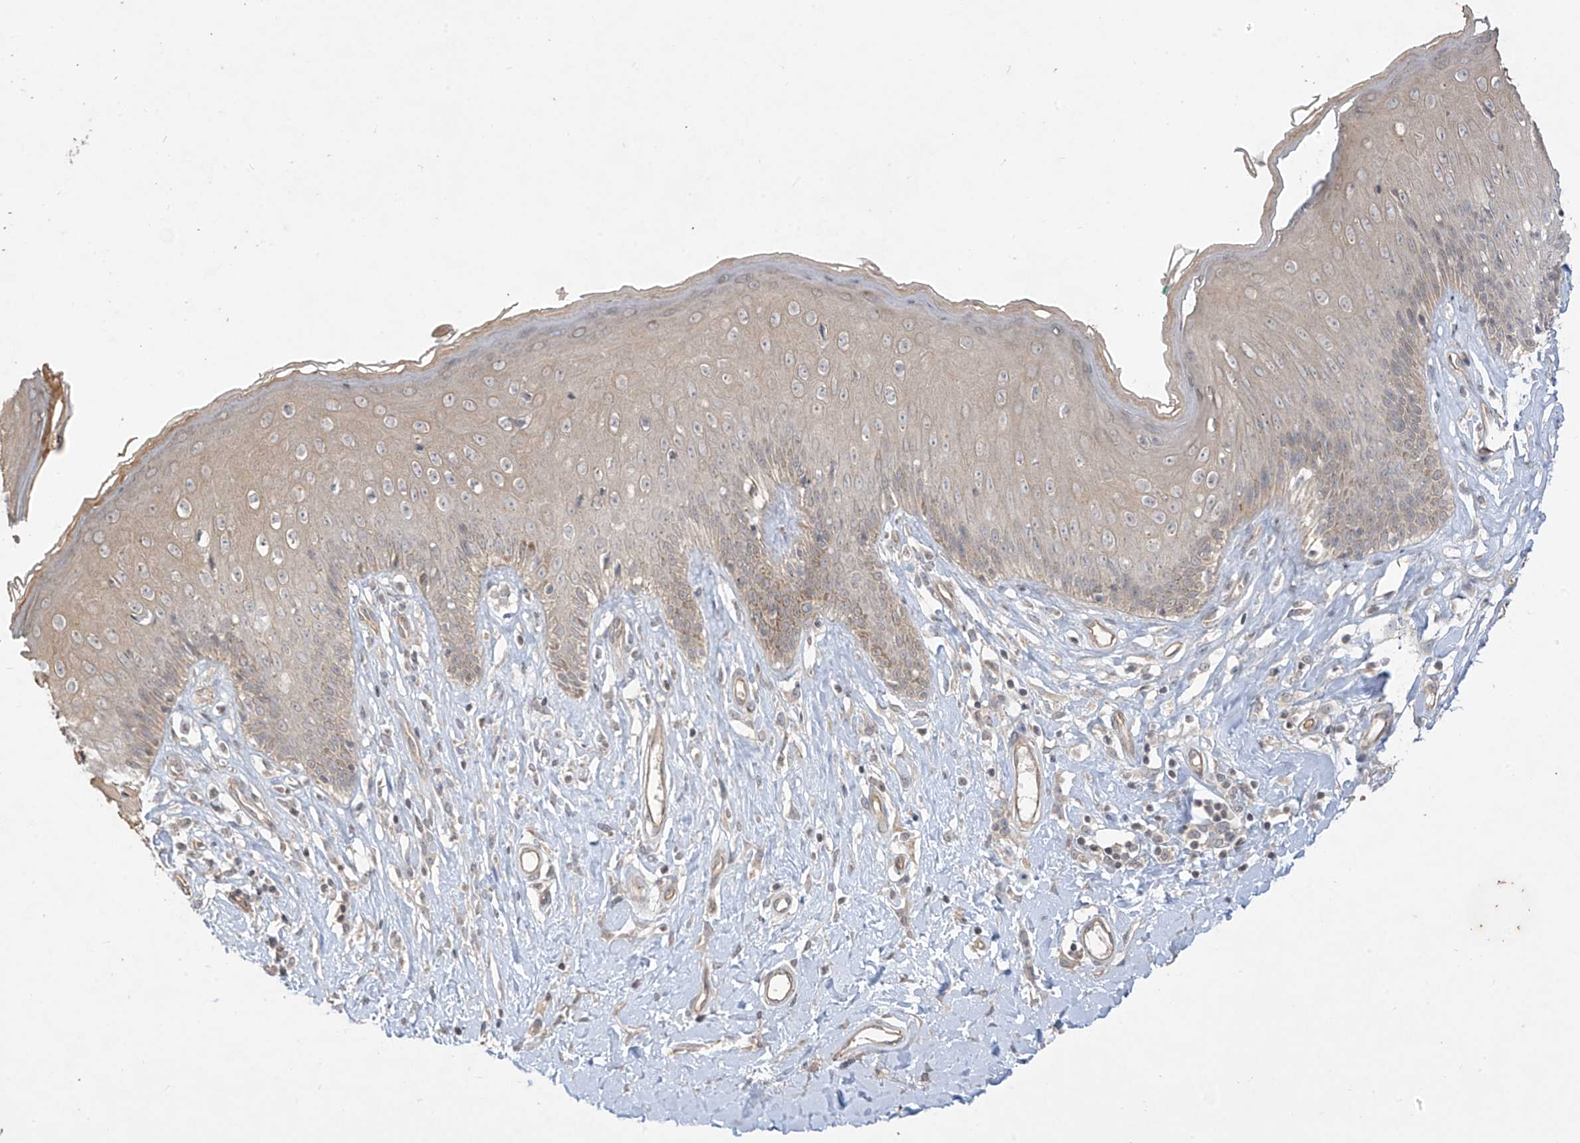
{"staining": {"intensity": "weak", "quantity": "<25%", "location": "cytoplasmic/membranous"}, "tissue": "skin", "cell_type": "Epidermal cells", "image_type": "normal", "snomed": [{"axis": "morphology", "description": "Normal tissue, NOS"}, {"axis": "morphology", "description": "Squamous cell carcinoma, NOS"}, {"axis": "topography", "description": "Vulva"}], "caption": "Immunohistochemistry image of benign human skin stained for a protein (brown), which displays no expression in epidermal cells.", "gene": "DGKQ", "patient": {"sex": "female", "age": 85}}